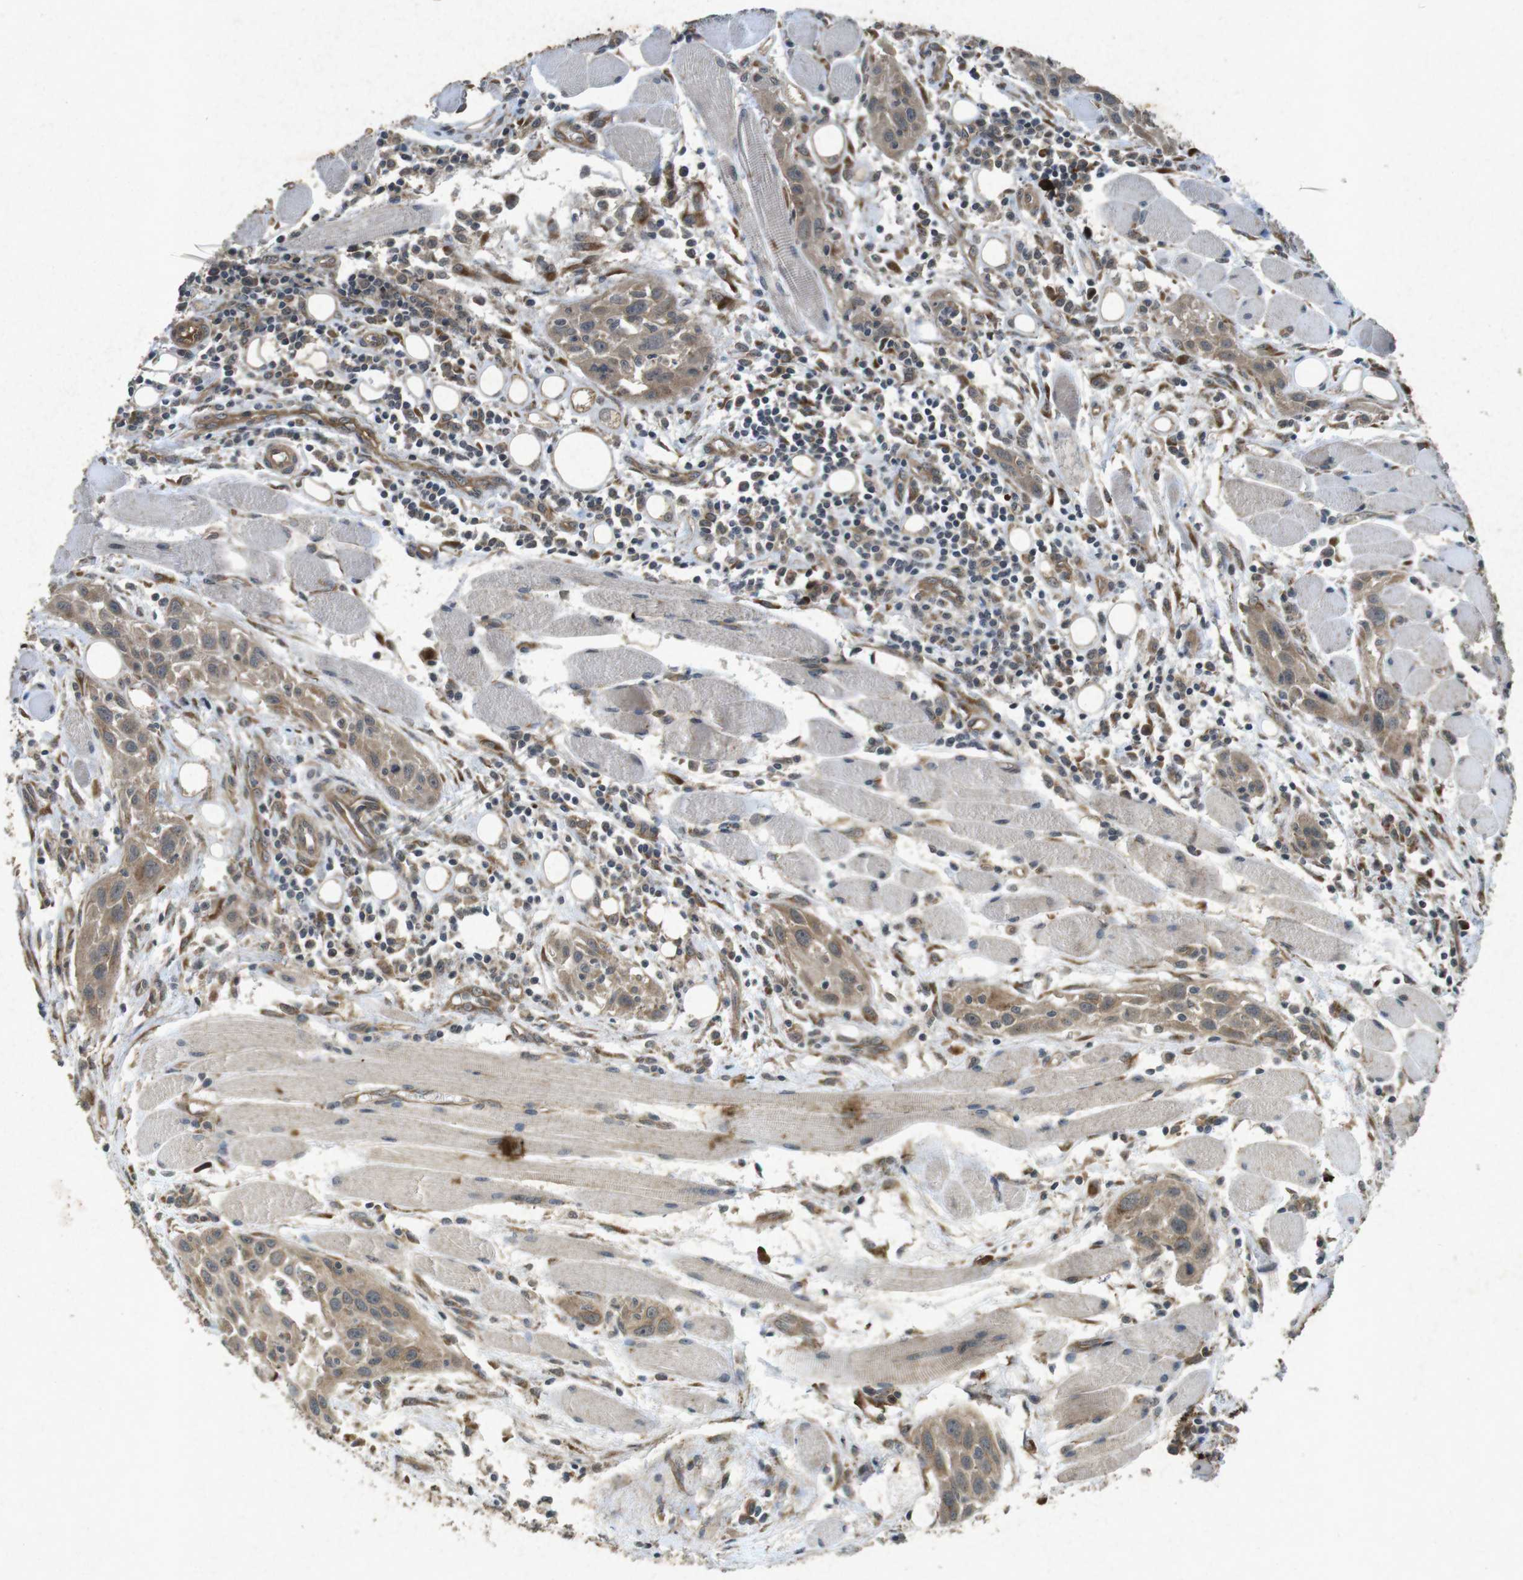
{"staining": {"intensity": "weak", "quantity": ">75%", "location": "cytoplasmic/membranous"}, "tissue": "head and neck cancer", "cell_type": "Tumor cells", "image_type": "cancer", "snomed": [{"axis": "morphology", "description": "Squamous cell carcinoma, NOS"}, {"axis": "topography", "description": "Oral tissue"}, {"axis": "topography", "description": "Head-Neck"}], "caption": "Immunohistochemistry (IHC) of squamous cell carcinoma (head and neck) demonstrates low levels of weak cytoplasmic/membranous positivity in about >75% of tumor cells.", "gene": "FLCN", "patient": {"sex": "female", "age": 50}}